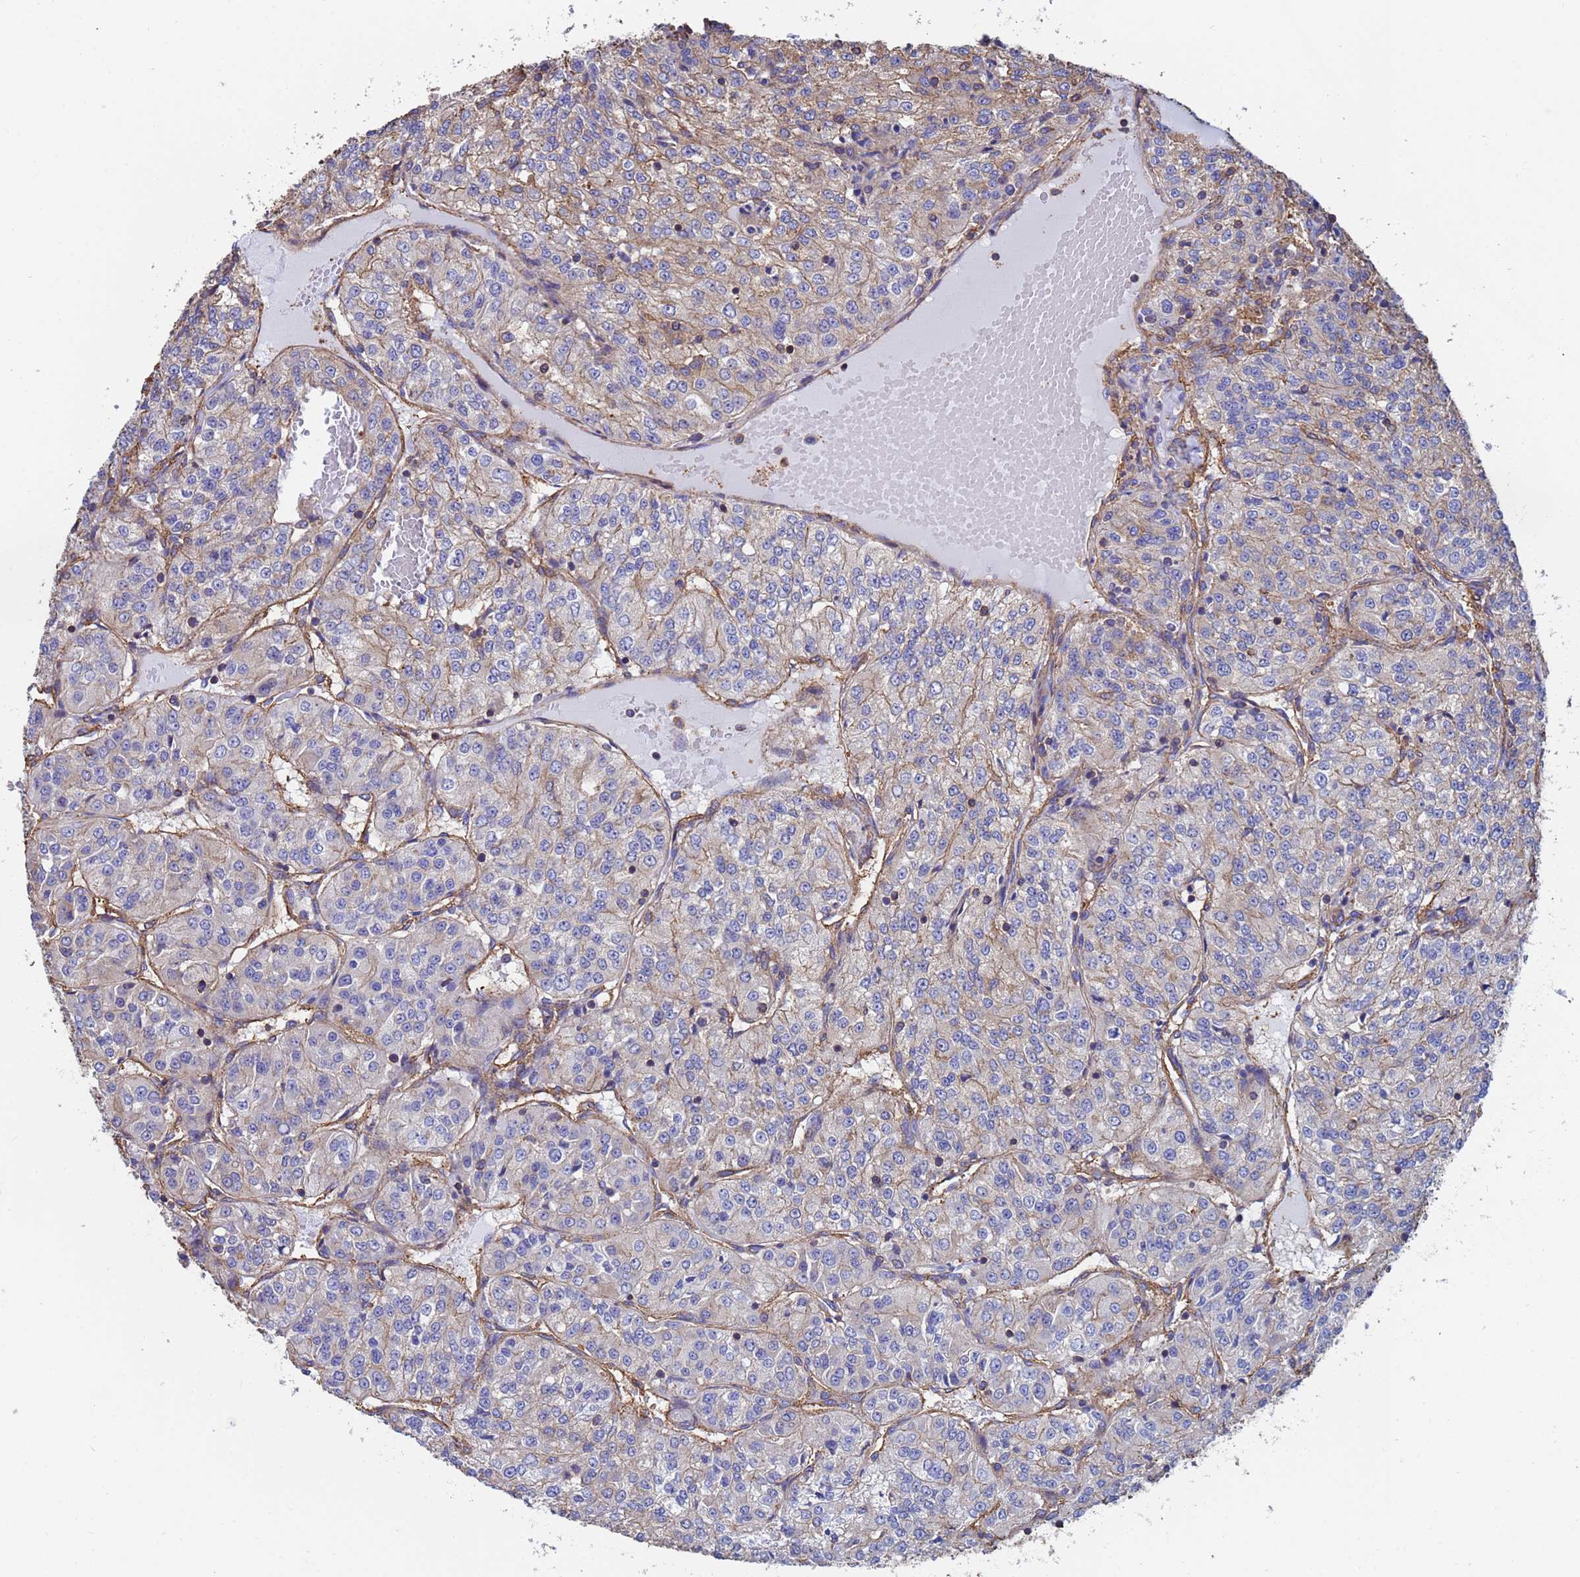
{"staining": {"intensity": "weak", "quantity": "<25%", "location": "cytoplasmic/membranous"}, "tissue": "renal cancer", "cell_type": "Tumor cells", "image_type": "cancer", "snomed": [{"axis": "morphology", "description": "Adenocarcinoma, NOS"}, {"axis": "topography", "description": "Kidney"}], "caption": "The micrograph displays no significant positivity in tumor cells of renal cancer (adenocarcinoma).", "gene": "MYL12A", "patient": {"sex": "female", "age": 63}}